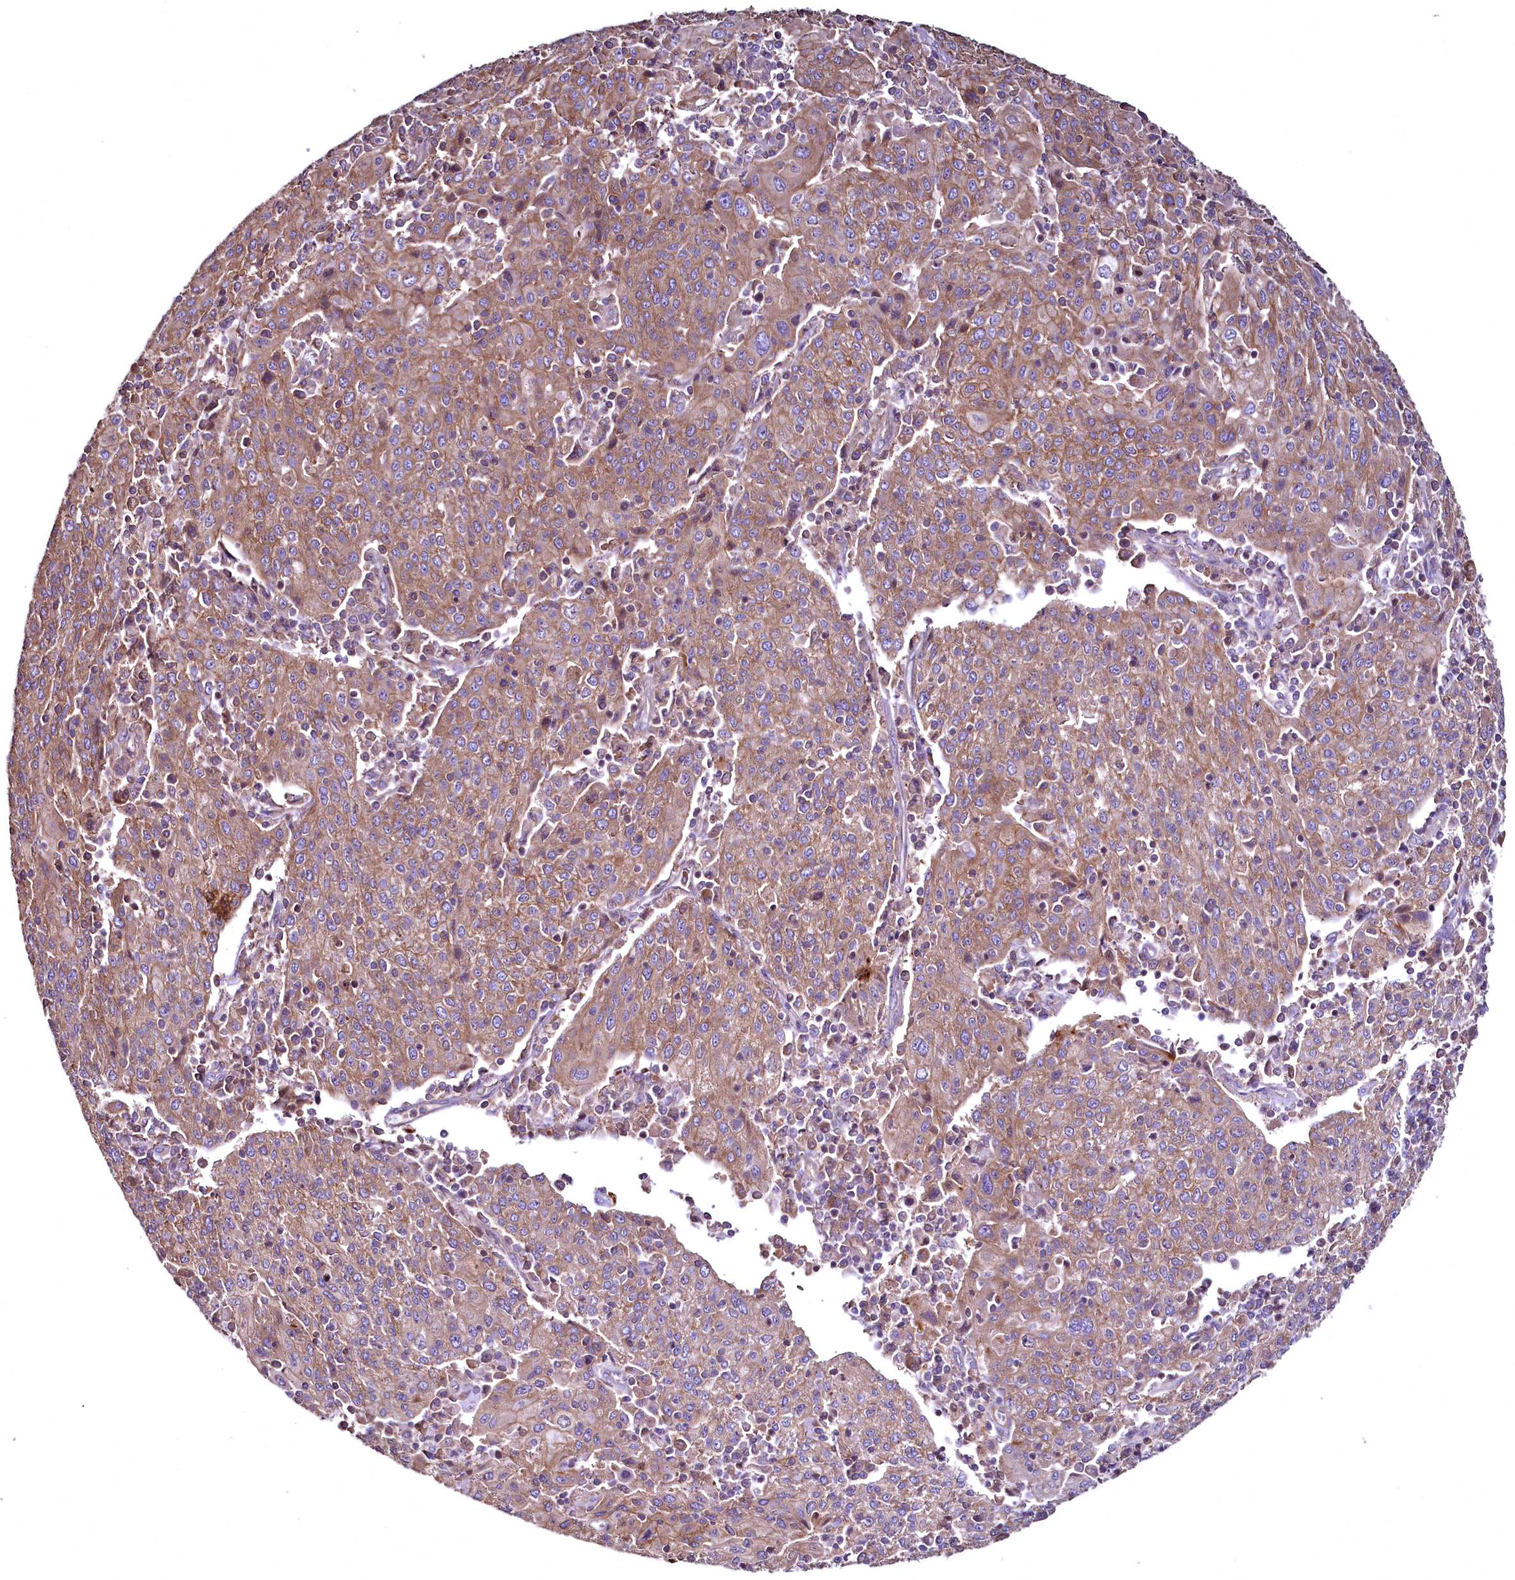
{"staining": {"intensity": "moderate", "quantity": ">75%", "location": "cytoplasmic/membranous"}, "tissue": "cervical cancer", "cell_type": "Tumor cells", "image_type": "cancer", "snomed": [{"axis": "morphology", "description": "Squamous cell carcinoma, NOS"}, {"axis": "topography", "description": "Cervix"}], "caption": "The histopathology image shows immunohistochemical staining of cervical squamous cell carcinoma. There is moderate cytoplasmic/membranous staining is appreciated in about >75% of tumor cells.", "gene": "TBCEL", "patient": {"sex": "female", "age": 67}}